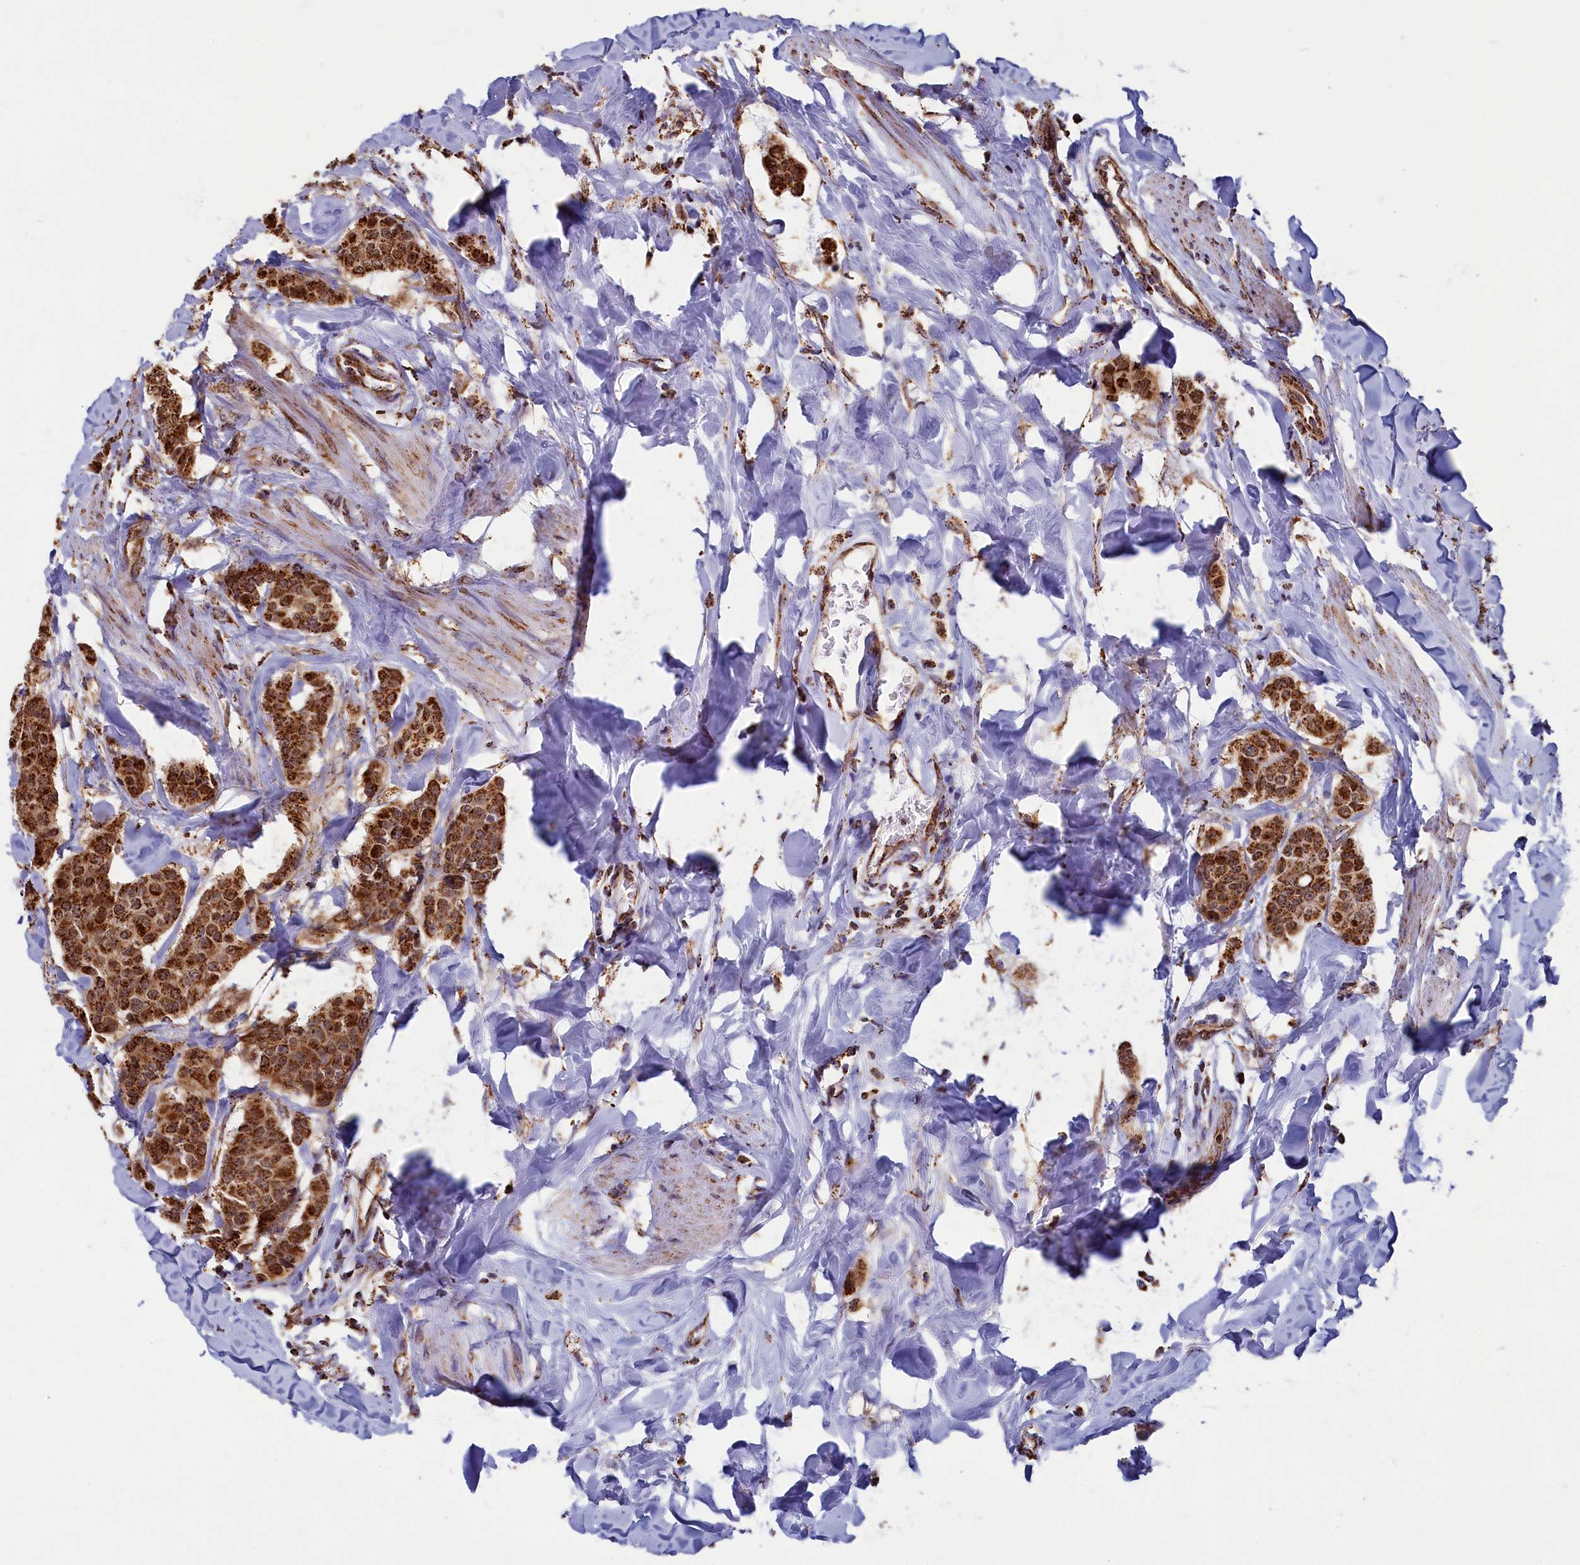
{"staining": {"intensity": "strong", "quantity": ">75%", "location": "cytoplasmic/membranous"}, "tissue": "breast cancer", "cell_type": "Tumor cells", "image_type": "cancer", "snomed": [{"axis": "morphology", "description": "Duct carcinoma"}, {"axis": "topography", "description": "Breast"}], "caption": "An immunohistochemistry histopathology image of tumor tissue is shown. Protein staining in brown highlights strong cytoplasmic/membranous positivity in breast cancer within tumor cells. (DAB = brown stain, brightfield microscopy at high magnification).", "gene": "SPR", "patient": {"sex": "female", "age": 40}}